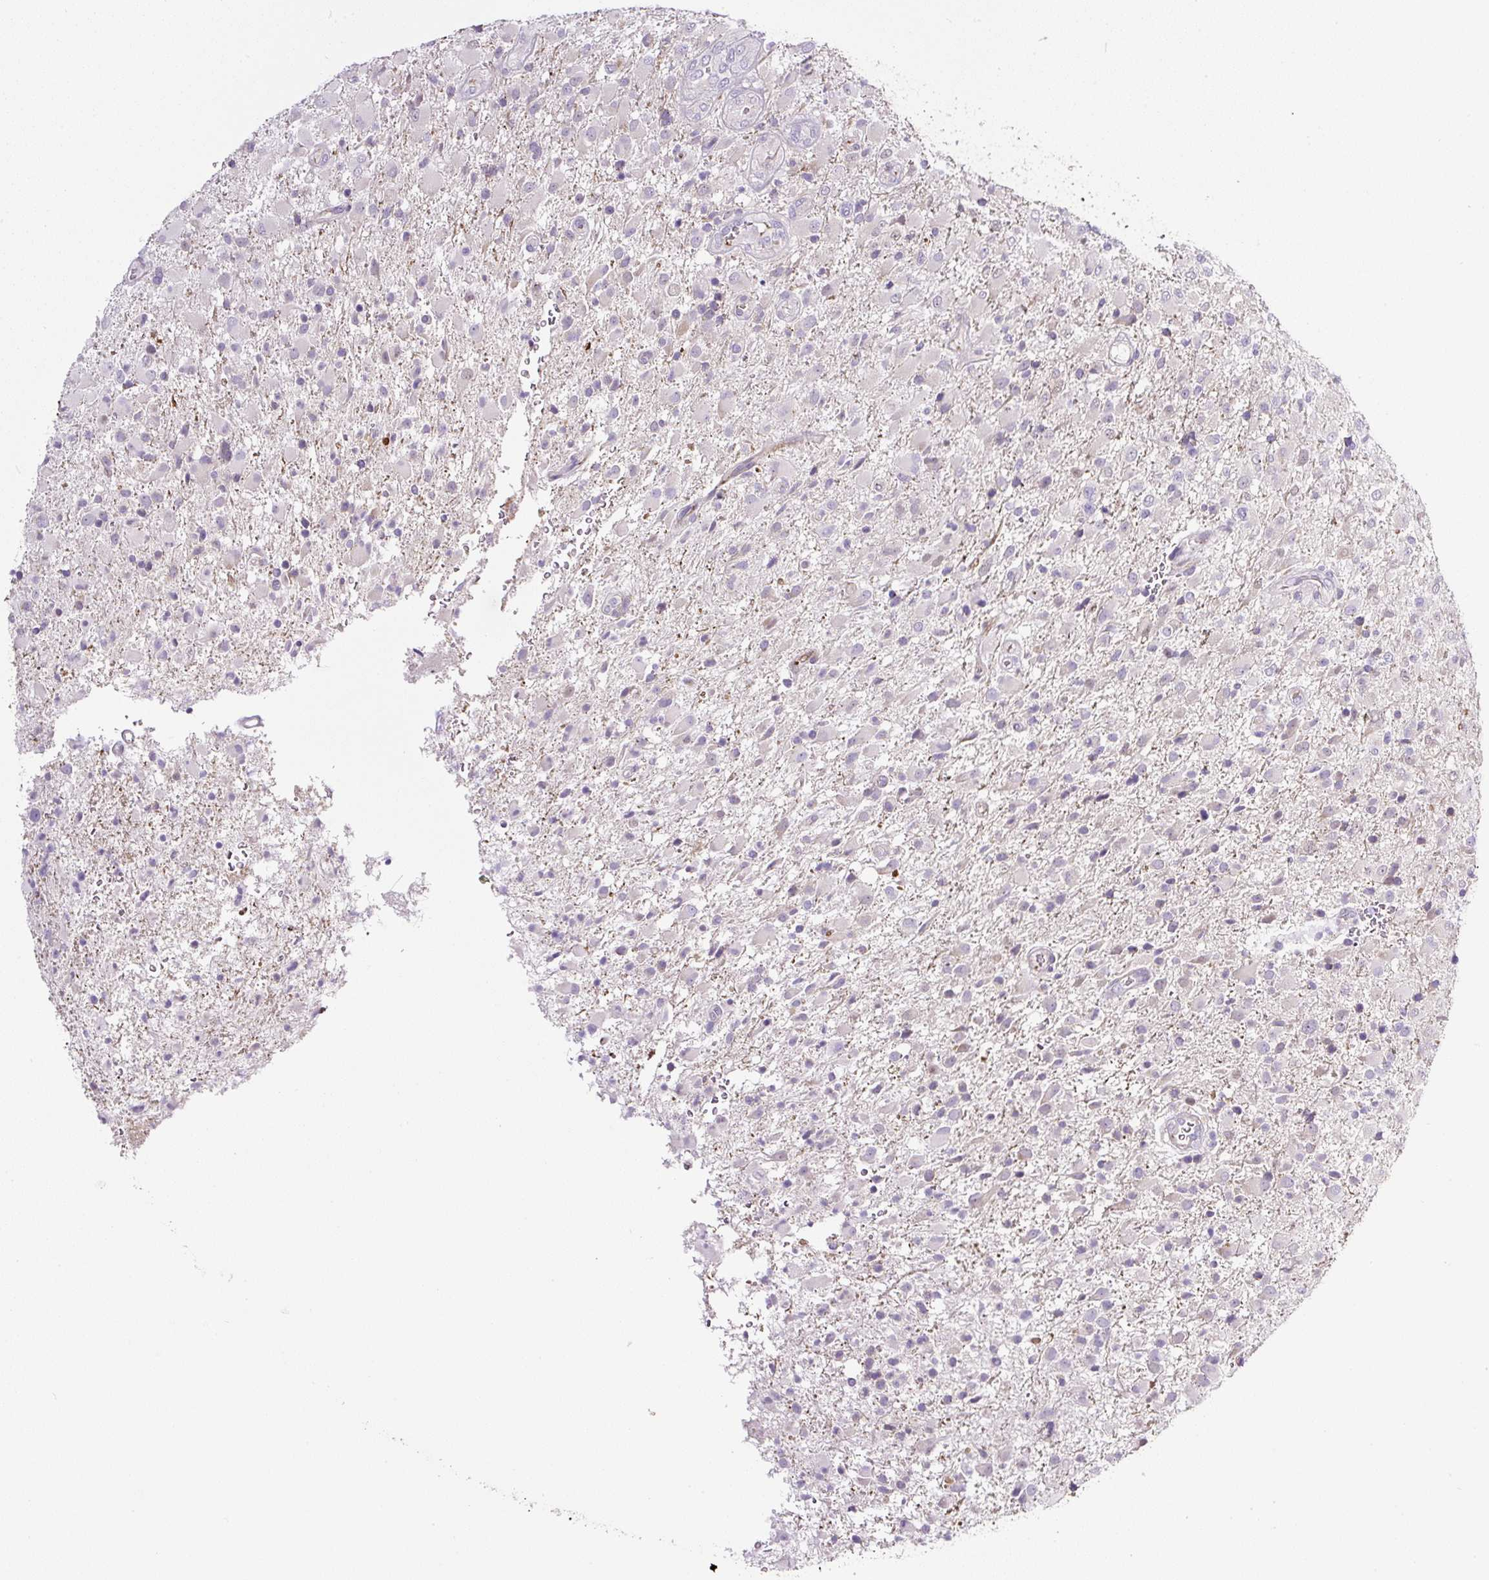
{"staining": {"intensity": "negative", "quantity": "none", "location": "none"}, "tissue": "glioma", "cell_type": "Tumor cells", "image_type": "cancer", "snomed": [{"axis": "morphology", "description": "Glioma, malignant, Low grade"}, {"axis": "topography", "description": "Brain"}], "caption": "There is no significant expression in tumor cells of glioma. (DAB (3,3'-diaminobenzidine) immunohistochemistry (IHC) visualized using brightfield microscopy, high magnification).", "gene": "HPS4", "patient": {"sex": "male", "age": 65}}